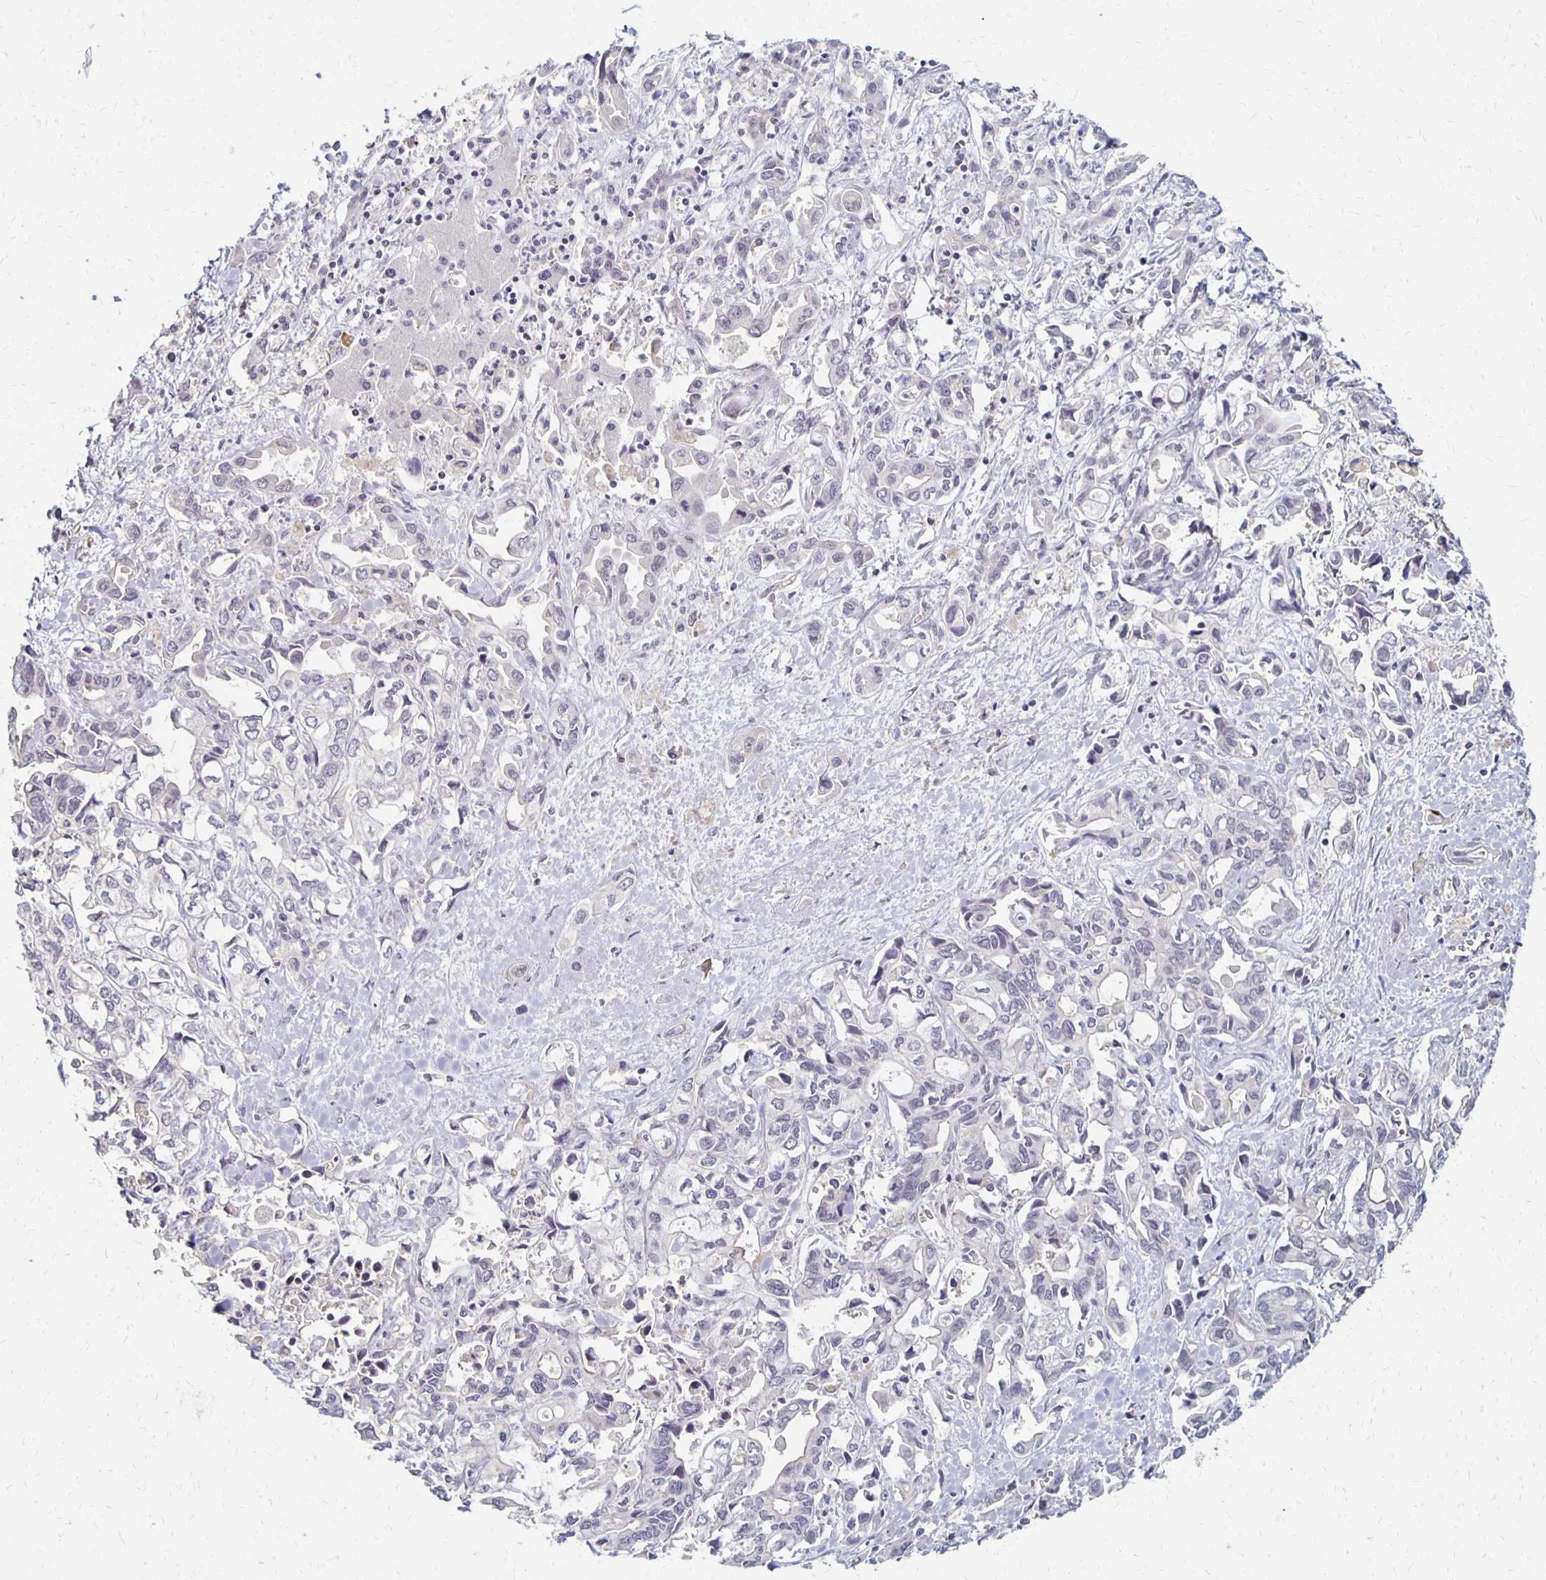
{"staining": {"intensity": "negative", "quantity": "none", "location": "none"}, "tissue": "liver cancer", "cell_type": "Tumor cells", "image_type": "cancer", "snomed": [{"axis": "morphology", "description": "Cholangiocarcinoma"}, {"axis": "topography", "description": "Liver"}], "caption": "Protein analysis of liver cancer shows no significant staining in tumor cells.", "gene": "PRKCB", "patient": {"sex": "female", "age": 64}}